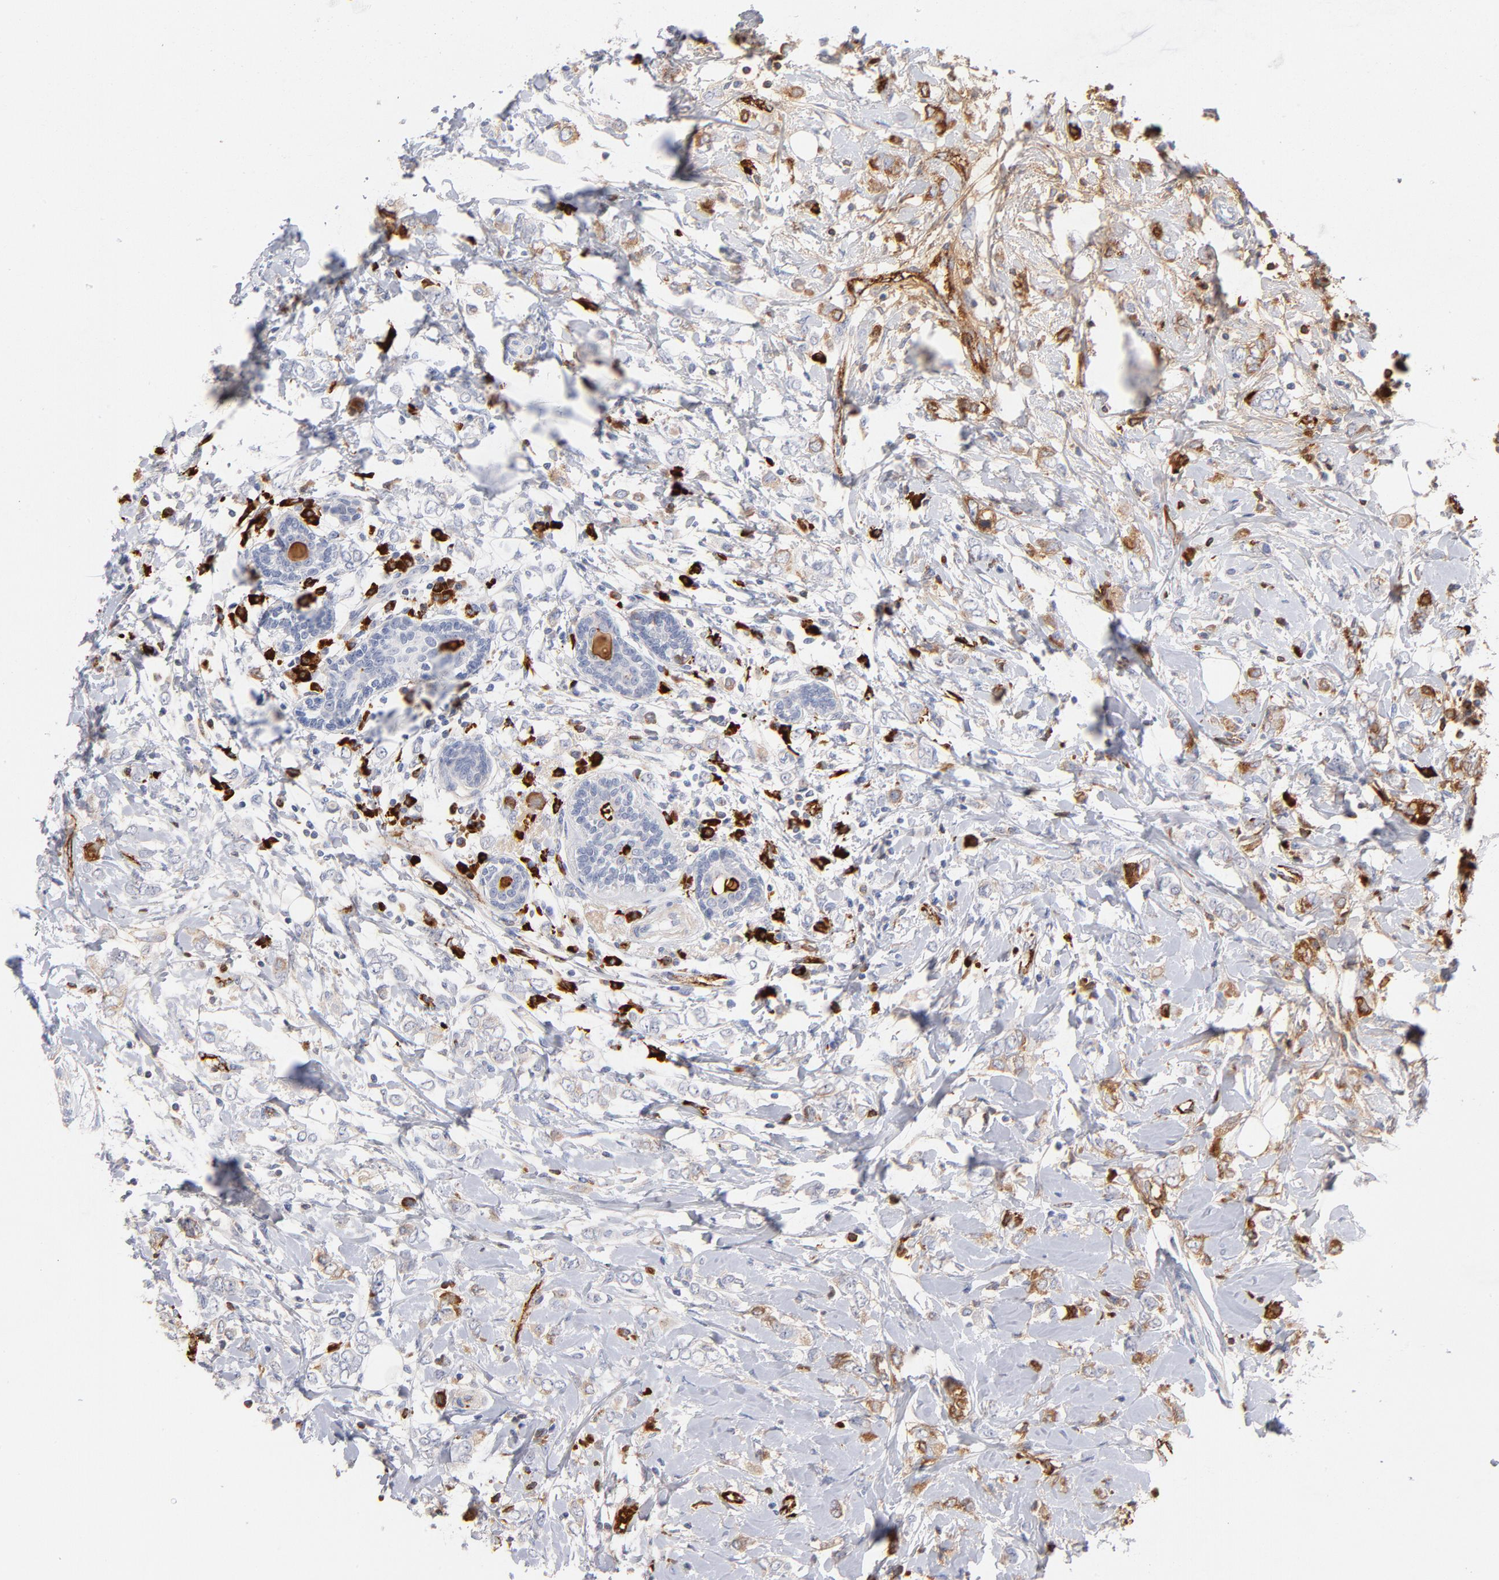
{"staining": {"intensity": "negative", "quantity": "none", "location": "none"}, "tissue": "breast cancer", "cell_type": "Tumor cells", "image_type": "cancer", "snomed": [{"axis": "morphology", "description": "Normal tissue, NOS"}, {"axis": "morphology", "description": "Lobular carcinoma"}, {"axis": "topography", "description": "Breast"}], "caption": "The photomicrograph reveals no staining of tumor cells in lobular carcinoma (breast). Nuclei are stained in blue.", "gene": "PLAT", "patient": {"sex": "female", "age": 47}}